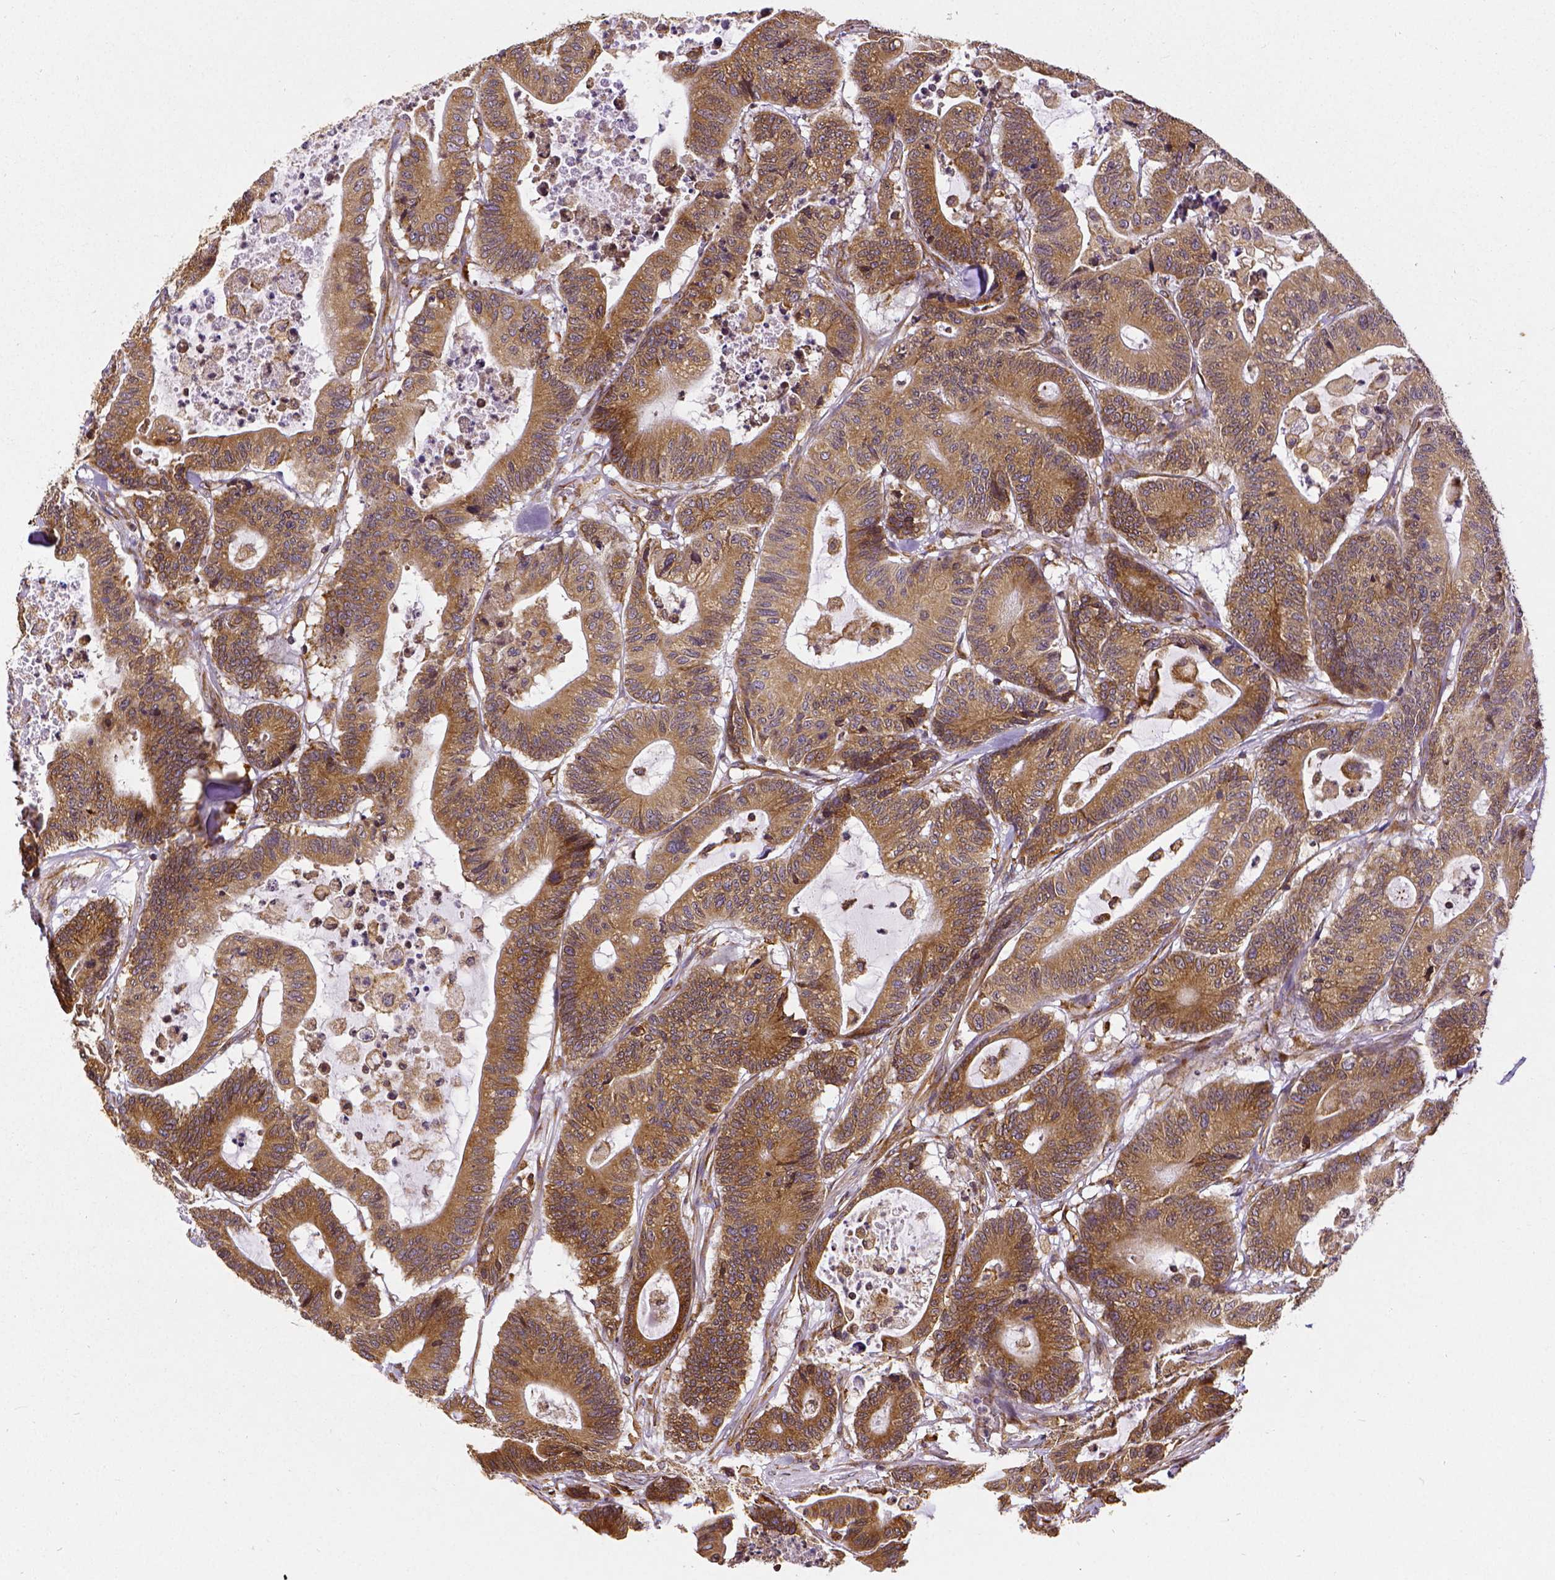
{"staining": {"intensity": "moderate", "quantity": ">75%", "location": "cytoplasmic/membranous"}, "tissue": "colorectal cancer", "cell_type": "Tumor cells", "image_type": "cancer", "snomed": [{"axis": "morphology", "description": "Adenocarcinoma, NOS"}, {"axis": "topography", "description": "Colon"}], "caption": "This histopathology image exhibits IHC staining of colorectal cancer (adenocarcinoma), with medium moderate cytoplasmic/membranous positivity in about >75% of tumor cells.", "gene": "MTDH", "patient": {"sex": "female", "age": 84}}